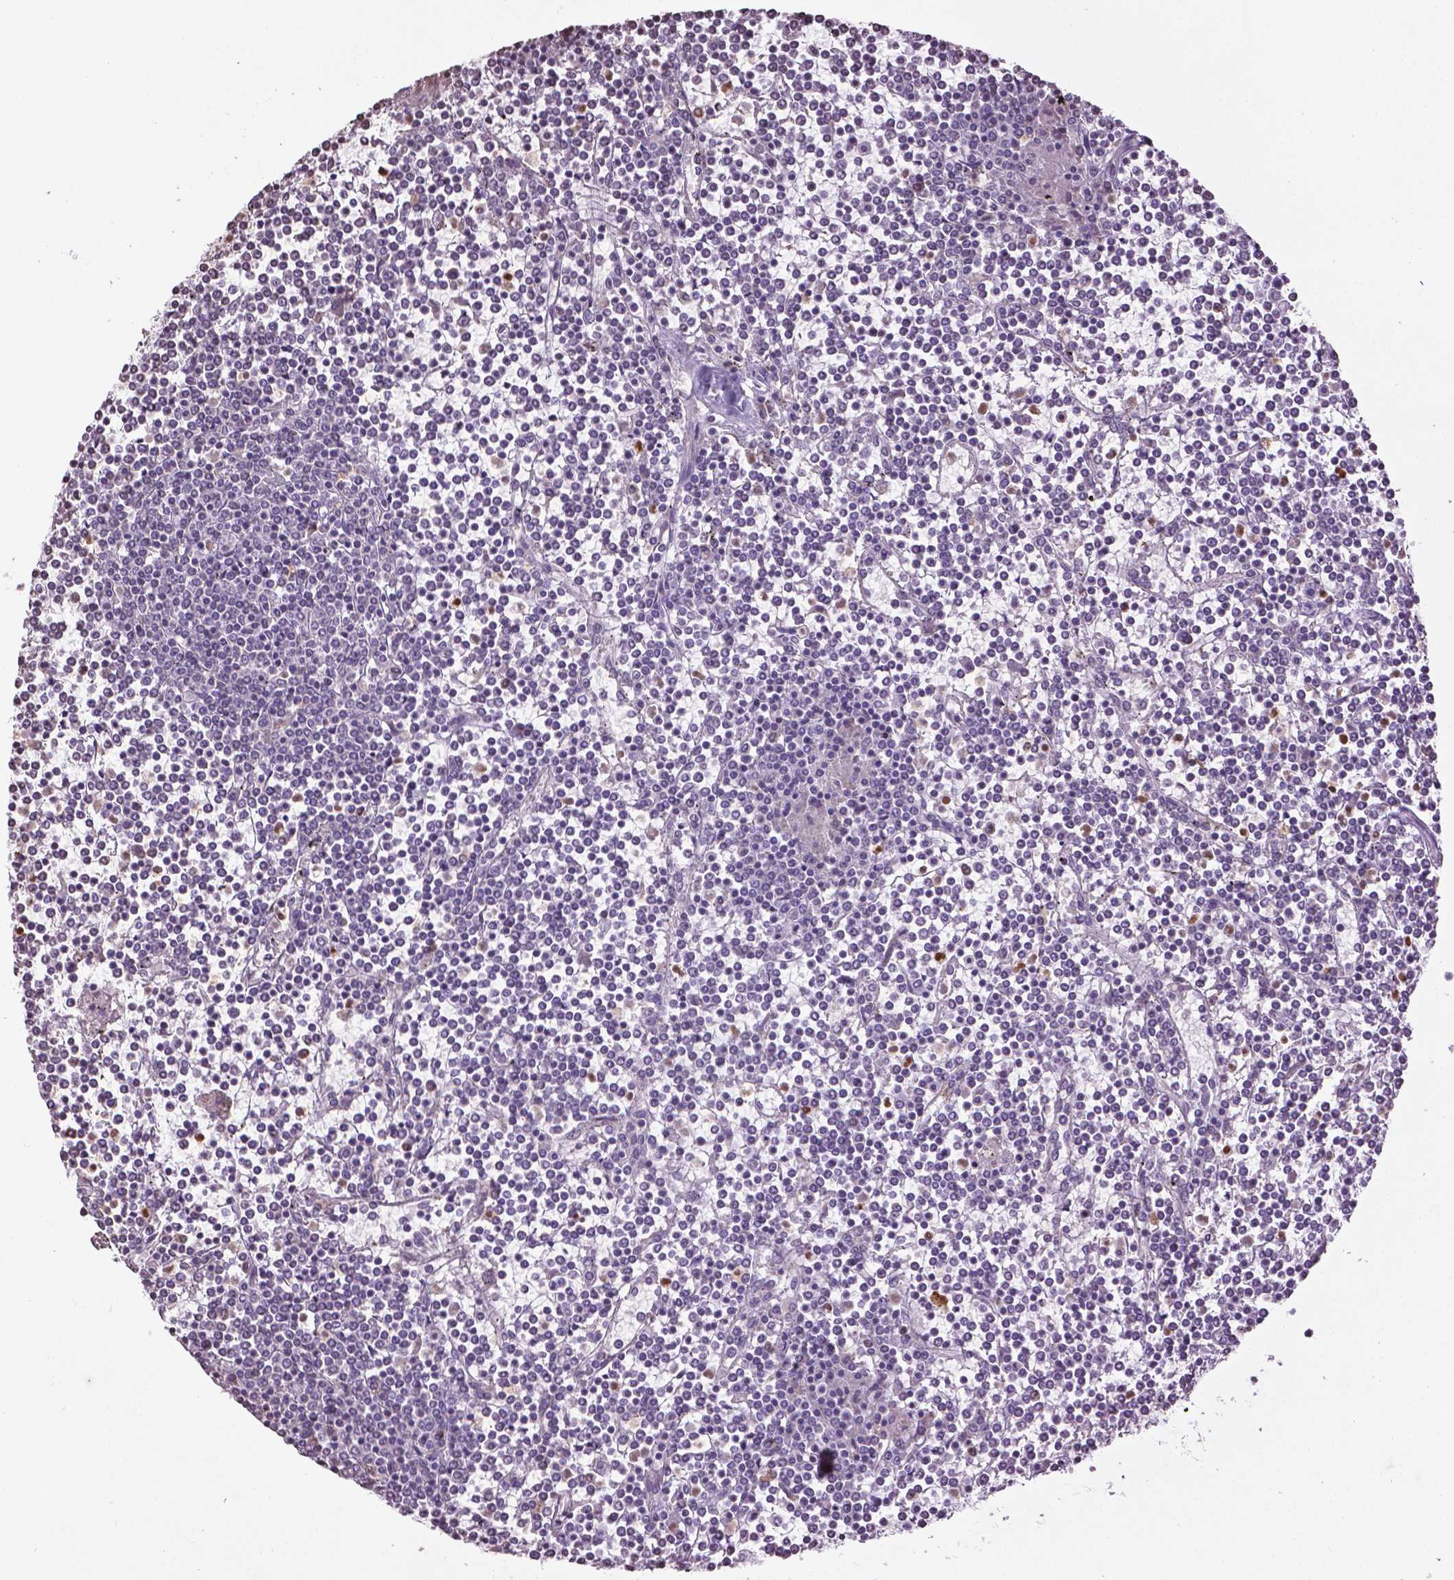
{"staining": {"intensity": "negative", "quantity": "none", "location": "none"}, "tissue": "lymphoma", "cell_type": "Tumor cells", "image_type": "cancer", "snomed": [{"axis": "morphology", "description": "Malignant lymphoma, non-Hodgkin's type, Low grade"}, {"axis": "topography", "description": "Spleen"}], "caption": "DAB immunohistochemical staining of human lymphoma exhibits no significant positivity in tumor cells.", "gene": "NTNG2", "patient": {"sex": "female", "age": 19}}